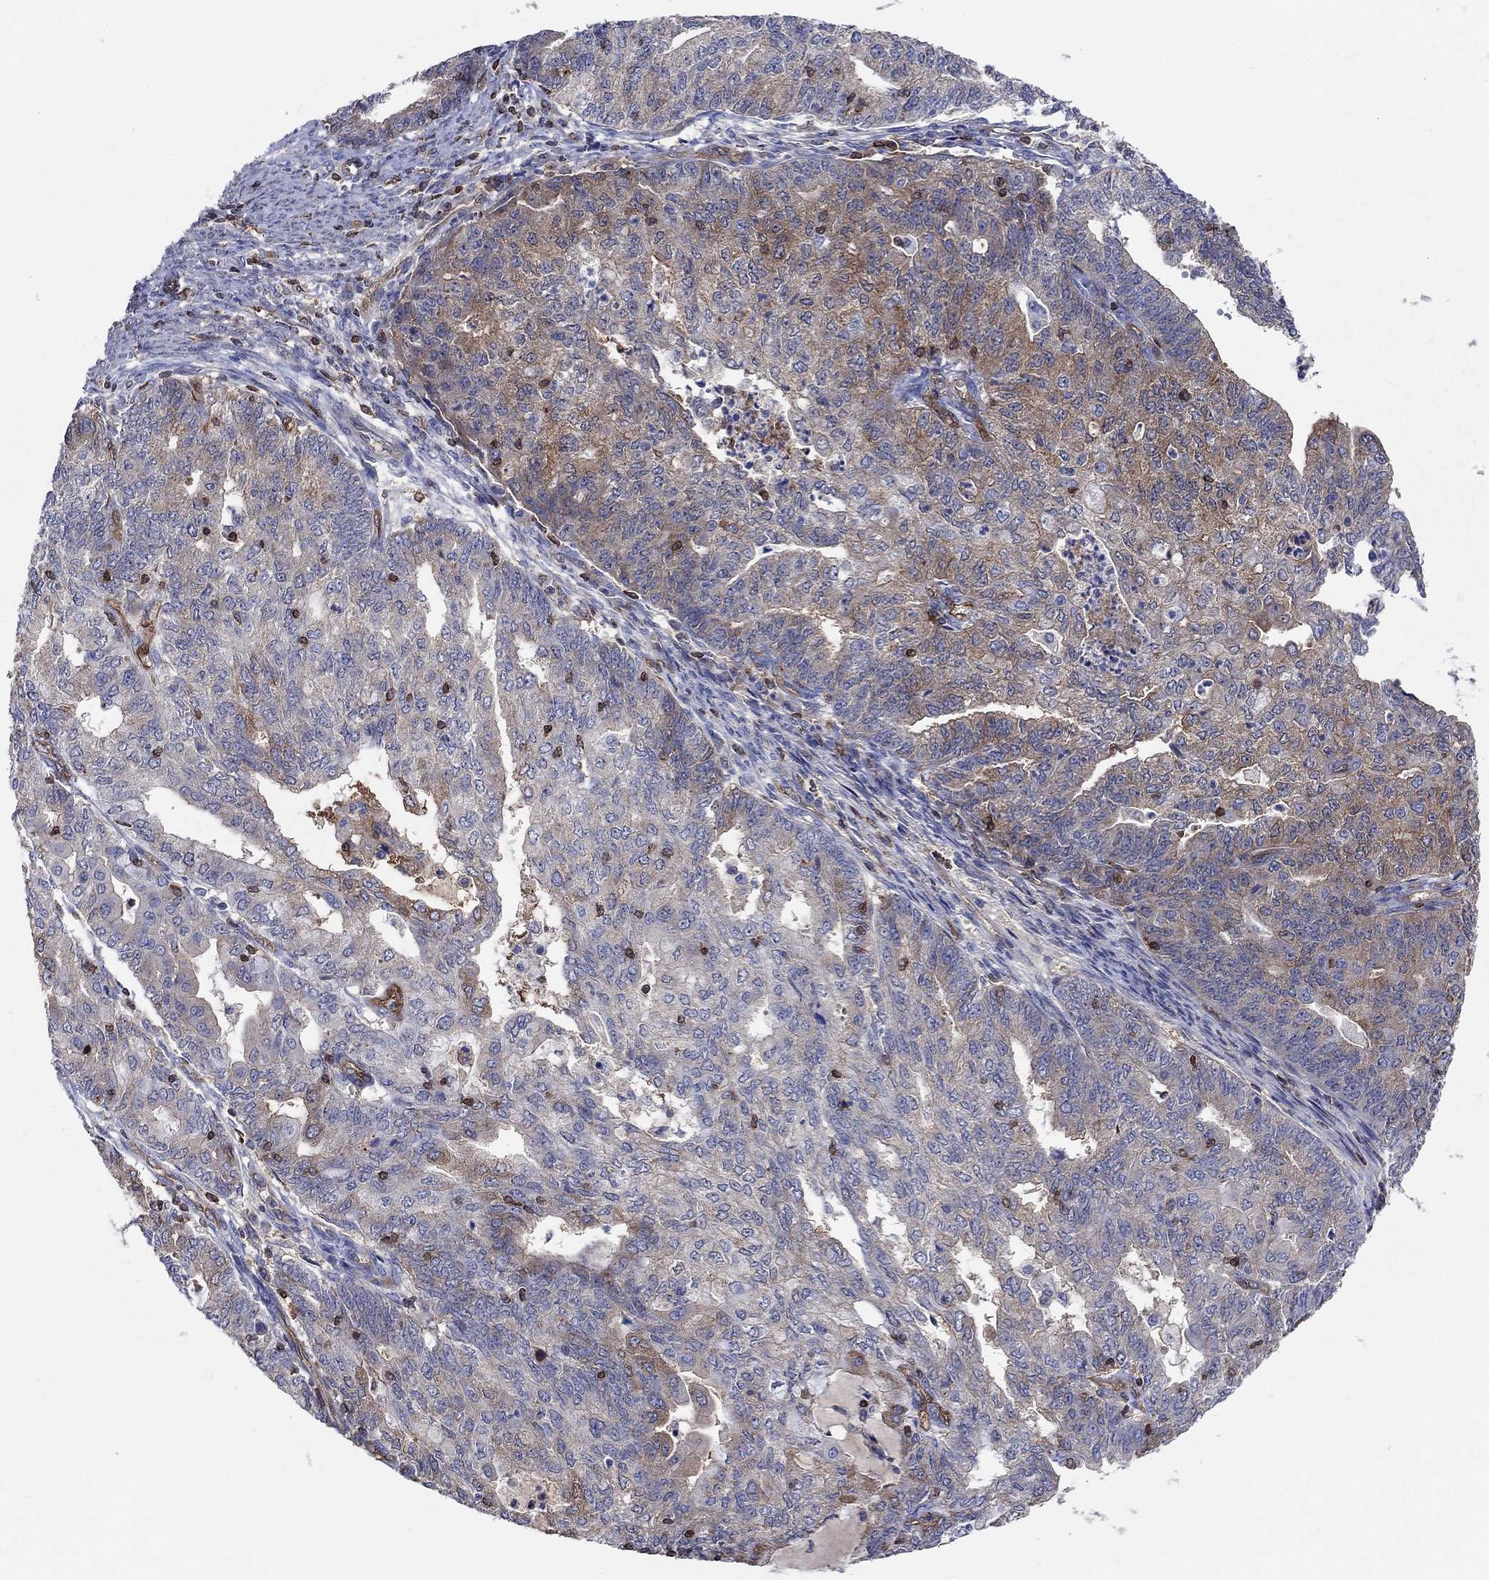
{"staining": {"intensity": "weak", "quantity": "25%-75%", "location": "cytoplasmic/membranous"}, "tissue": "endometrial cancer", "cell_type": "Tumor cells", "image_type": "cancer", "snomed": [{"axis": "morphology", "description": "Adenocarcinoma, NOS"}, {"axis": "topography", "description": "Endometrium"}], "caption": "Protein staining of endometrial adenocarcinoma tissue displays weak cytoplasmic/membranous positivity in about 25%-75% of tumor cells.", "gene": "AGFG2", "patient": {"sex": "female", "age": 82}}